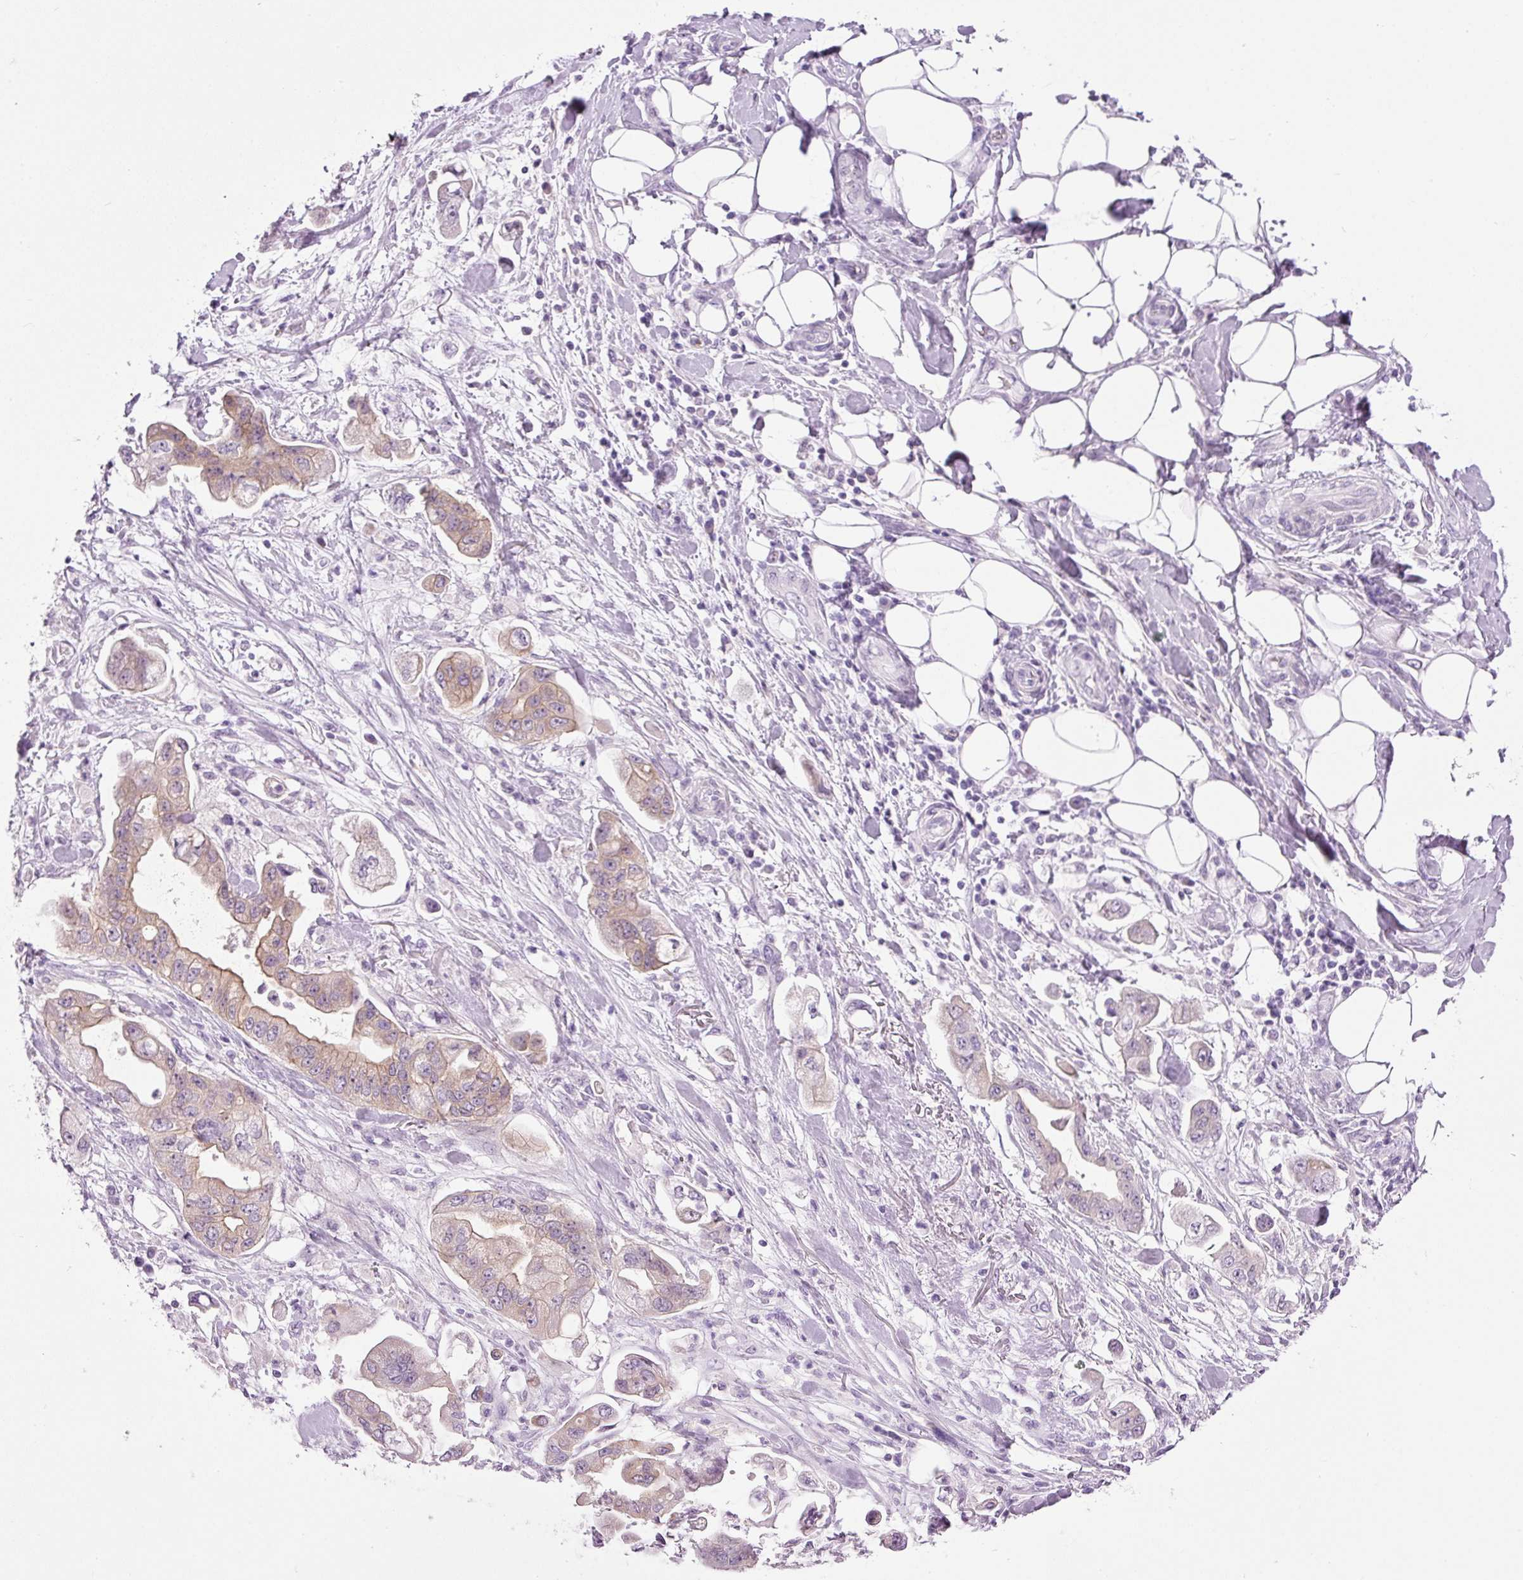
{"staining": {"intensity": "weak", "quantity": ">75%", "location": "cytoplasmic/membranous"}, "tissue": "stomach cancer", "cell_type": "Tumor cells", "image_type": "cancer", "snomed": [{"axis": "morphology", "description": "Adenocarcinoma, NOS"}, {"axis": "topography", "description": "Stomach"}], "caption": "Stomach cancer stained with DAB IHC displays low levels of weak cytoplasmic/membranous expression in about >75% of tumor cells.", "gene": "SRC", "patient": {"sex": "male", "age": 62}}